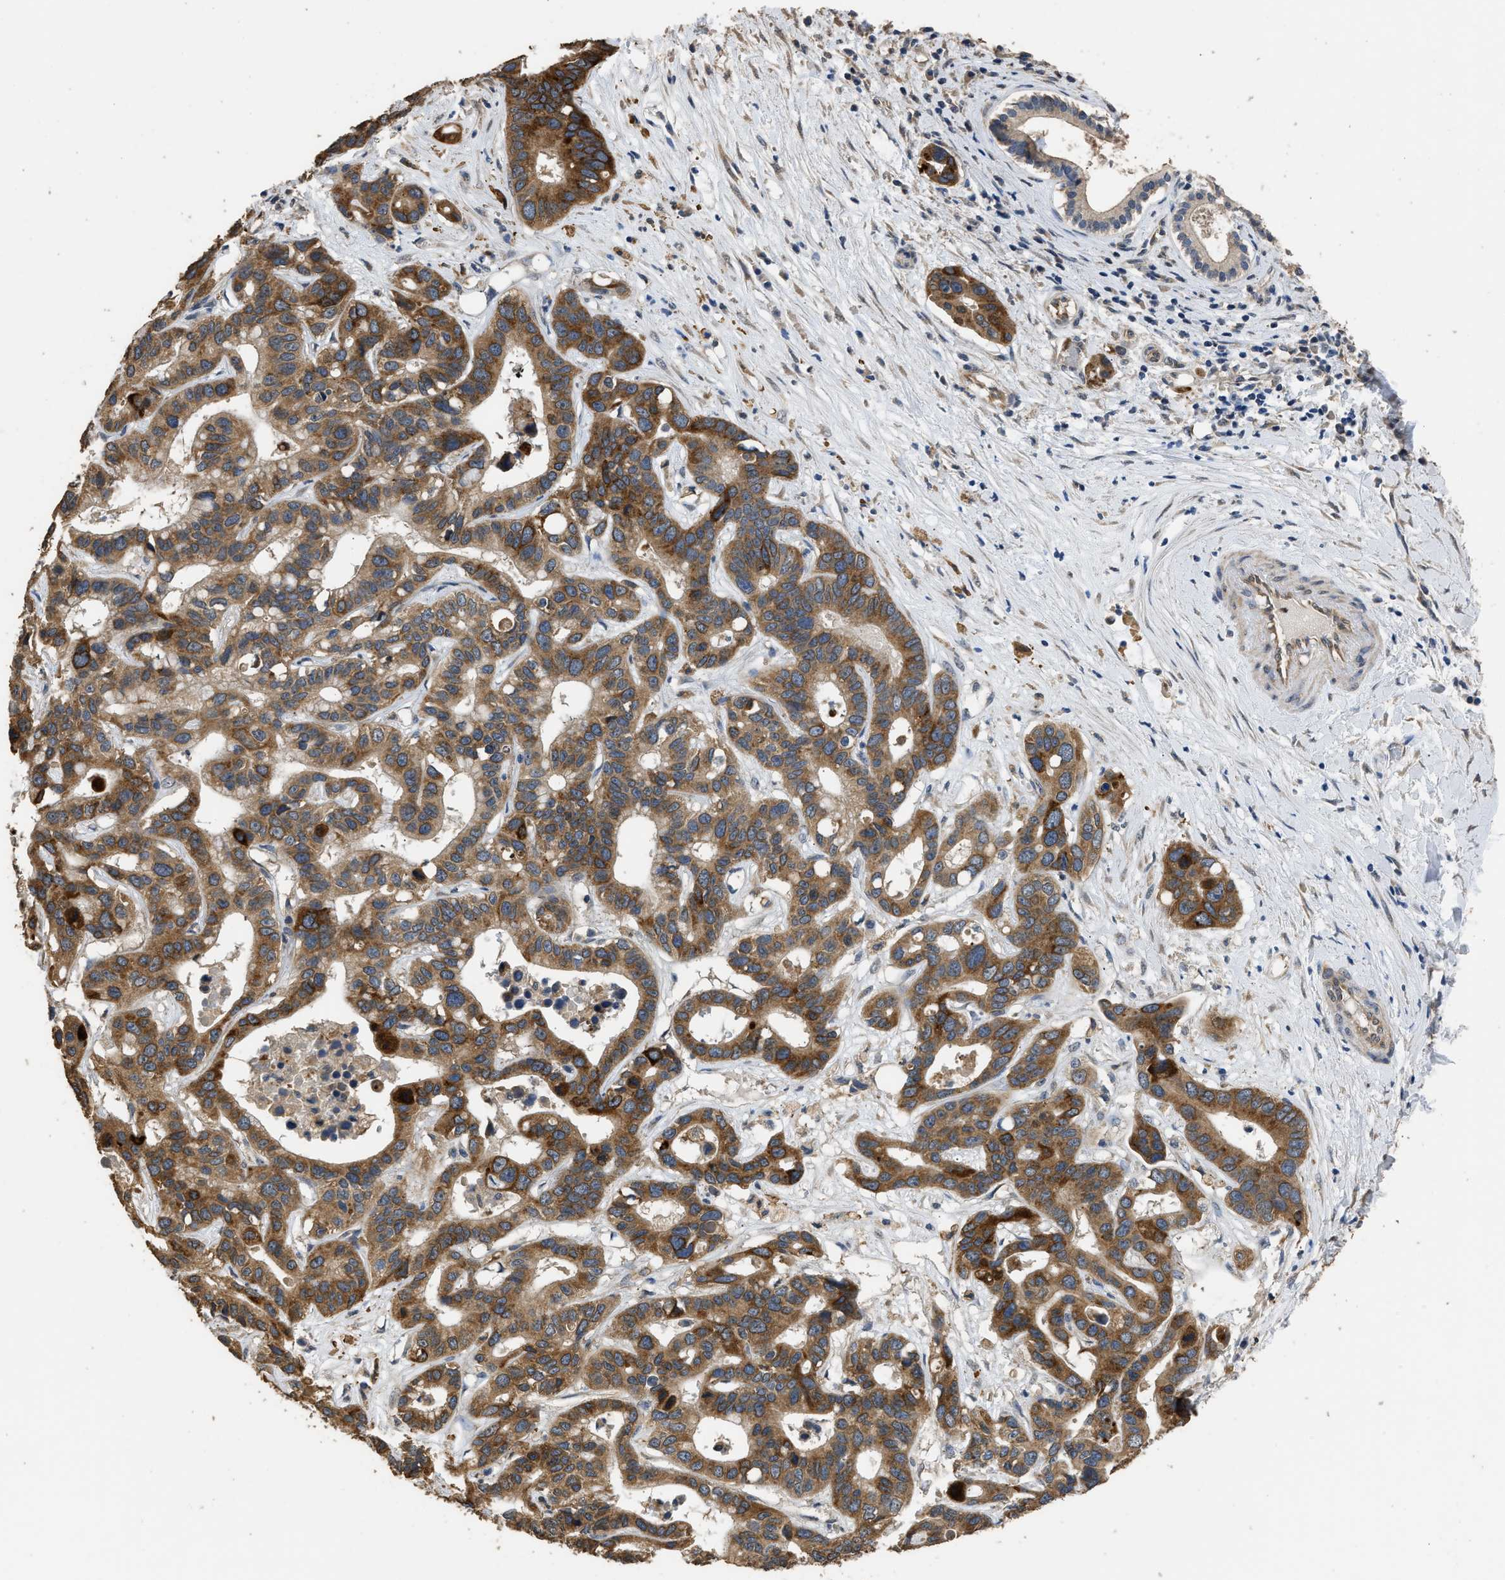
{"staining": {"intensity": "strong", "quantity": ">75%", "location": "cytoplasmic/membranous"}, "tissue": "liver cancer", "cell_type": "Tumor cells", "image_type": "cancer", "snomed": [{"axis": "morphology", "description": "Cholangiocarcinoma"}, {"axis": "topography", "description": "Liver"}], "caption": "This is an image of immunohistochemistry staining of liver cancer, which shows strong positivity in the cytoplasmic/membranous of tumor cells.", "gene": "SPINT2", "patient": {"sex": "female", "age": 65}}